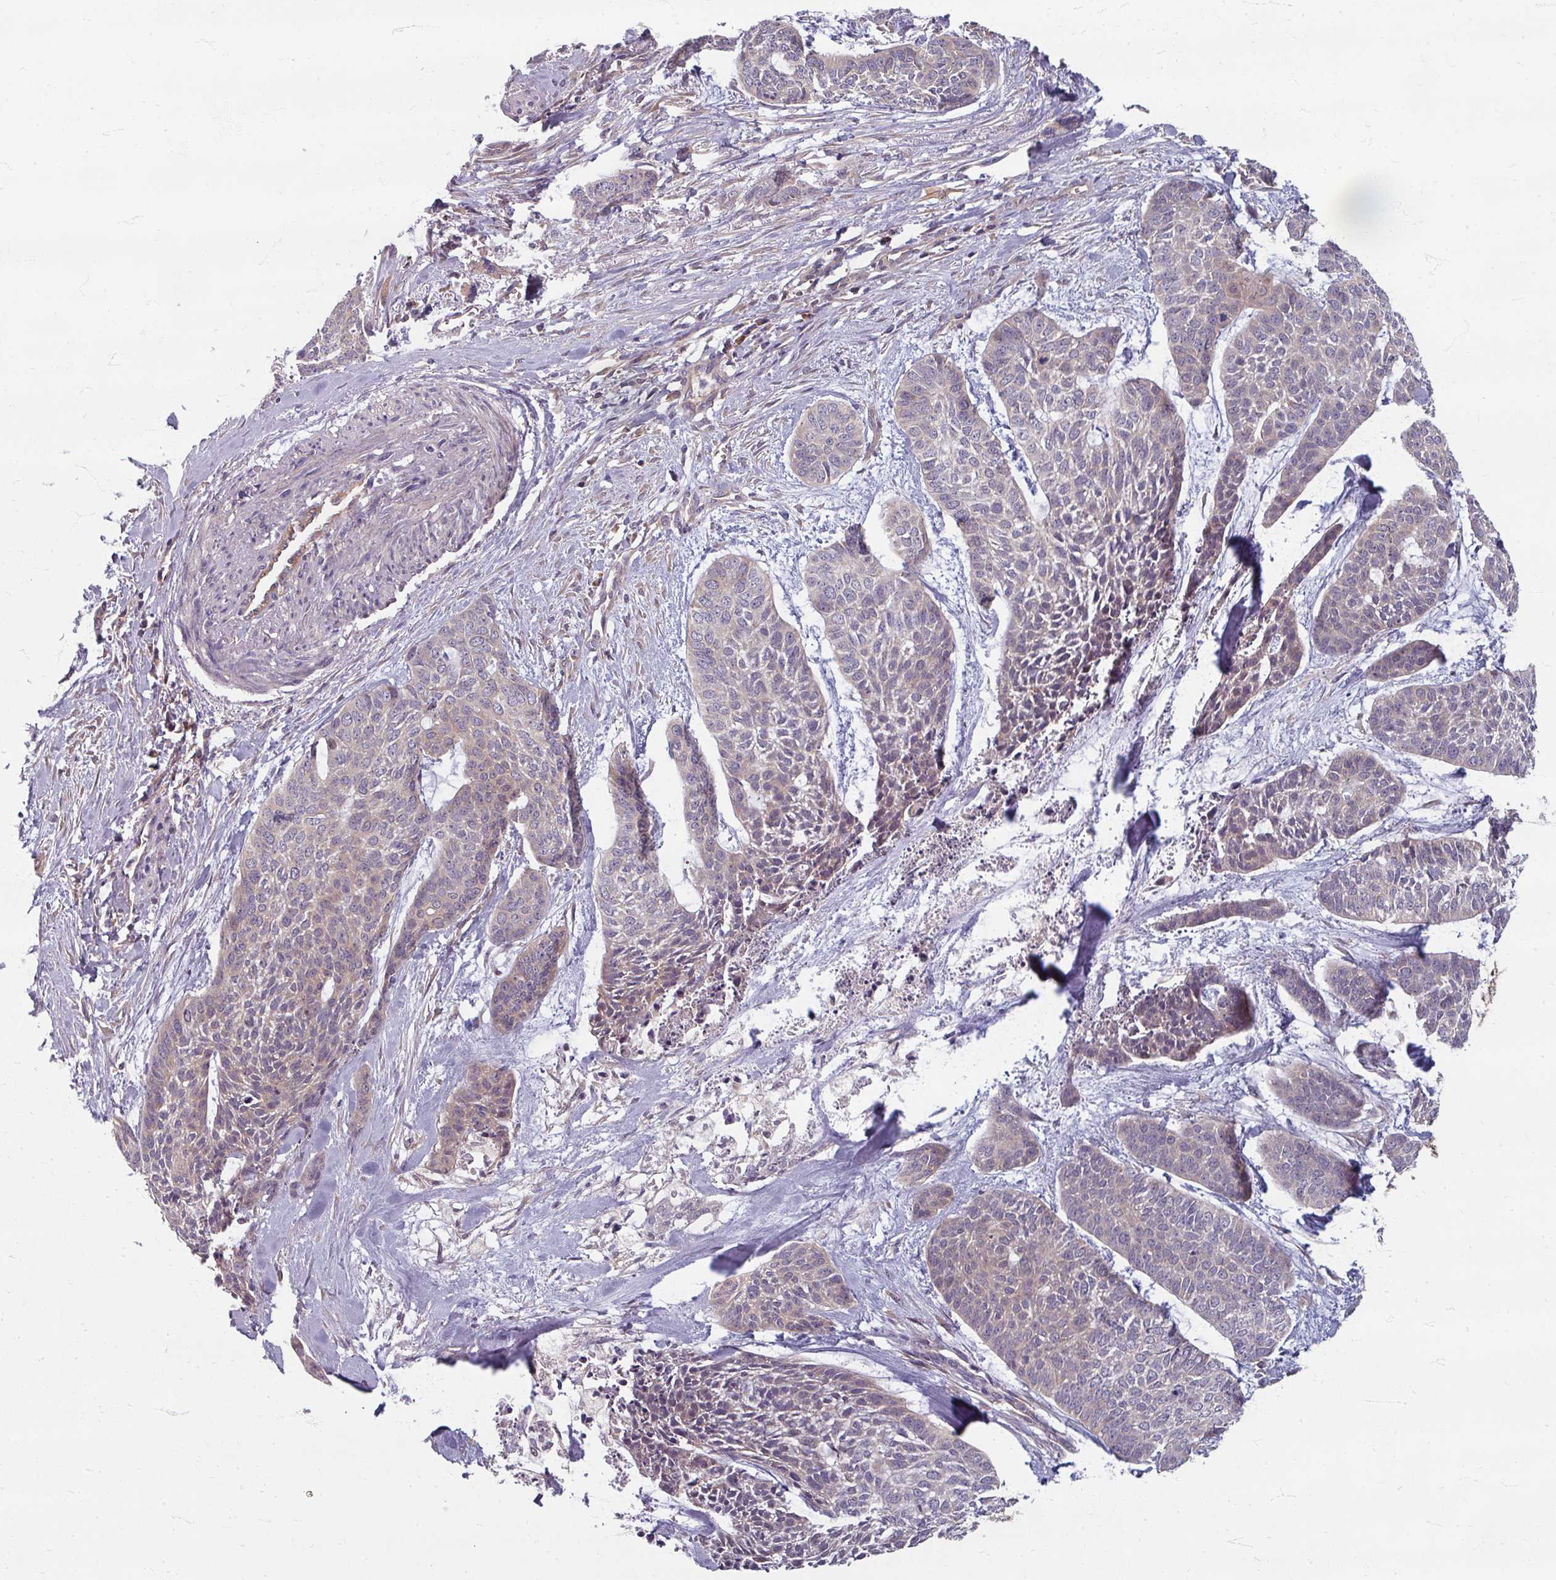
{"staining": {"intensity": "weak", "quantity": "25%-75%", "location": "cytoplasmic/membranous"}, "tissue": "skin cancer", "cell_type": "Tumor cells", "image_type": "cancer", "snomed": [{"axis": "morphology", "description": "Basal cell carcinoma"}, {"axis": "topography", "description": "Skin"}], "caption": "Brown immunohistochemical staining in basal cell carcinoma (skin) reveals weak cytoplasmic/membranous expression in approximately 25%-75% of tumor cells.", "gene": "STAM", "patient": {"sex": "female", "age": 64}}